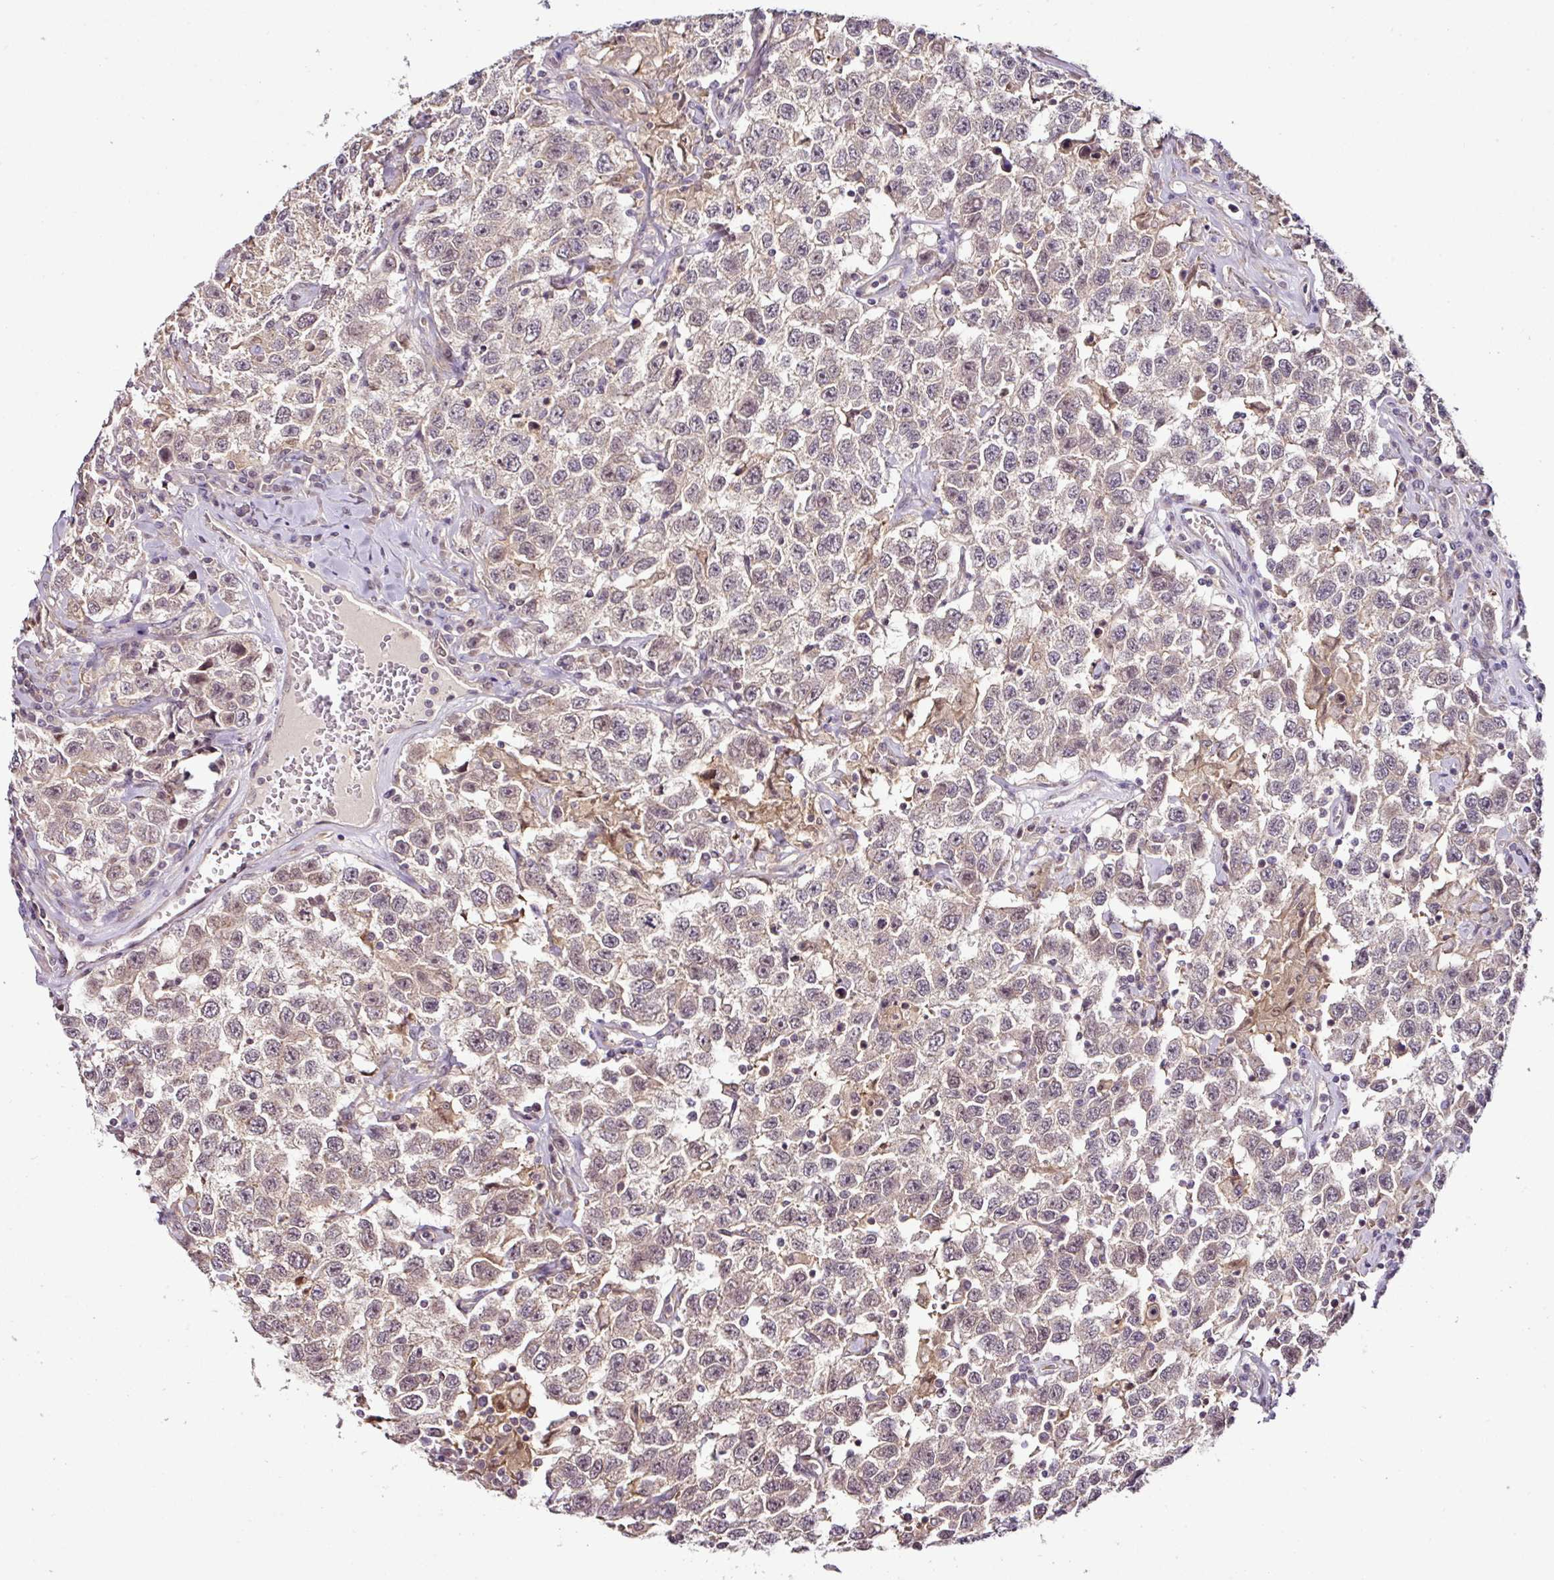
{"staining": {"intensity": "weak", "quantity": "25%-75%", "location": "nuclear"}, "tissue": "testis cancer", "cell_type": "Tumor cells", "image_type": "cancer", "snomed": [{"axis": "morphology", "description": "Seminoma, NOS"}, {"axis": "topography", "description": "Testis"}], "caption": "Immunohistochemical staining of human seminoma (testis) demonstrates low levels of weak nuclear protein staining in approximately 25%-75% of tumor cells. (Brightfield microscopy of DAB IHC at high magnification).", "gene": "DCAF13", "patient": {"sex": "male", "age": 41}}